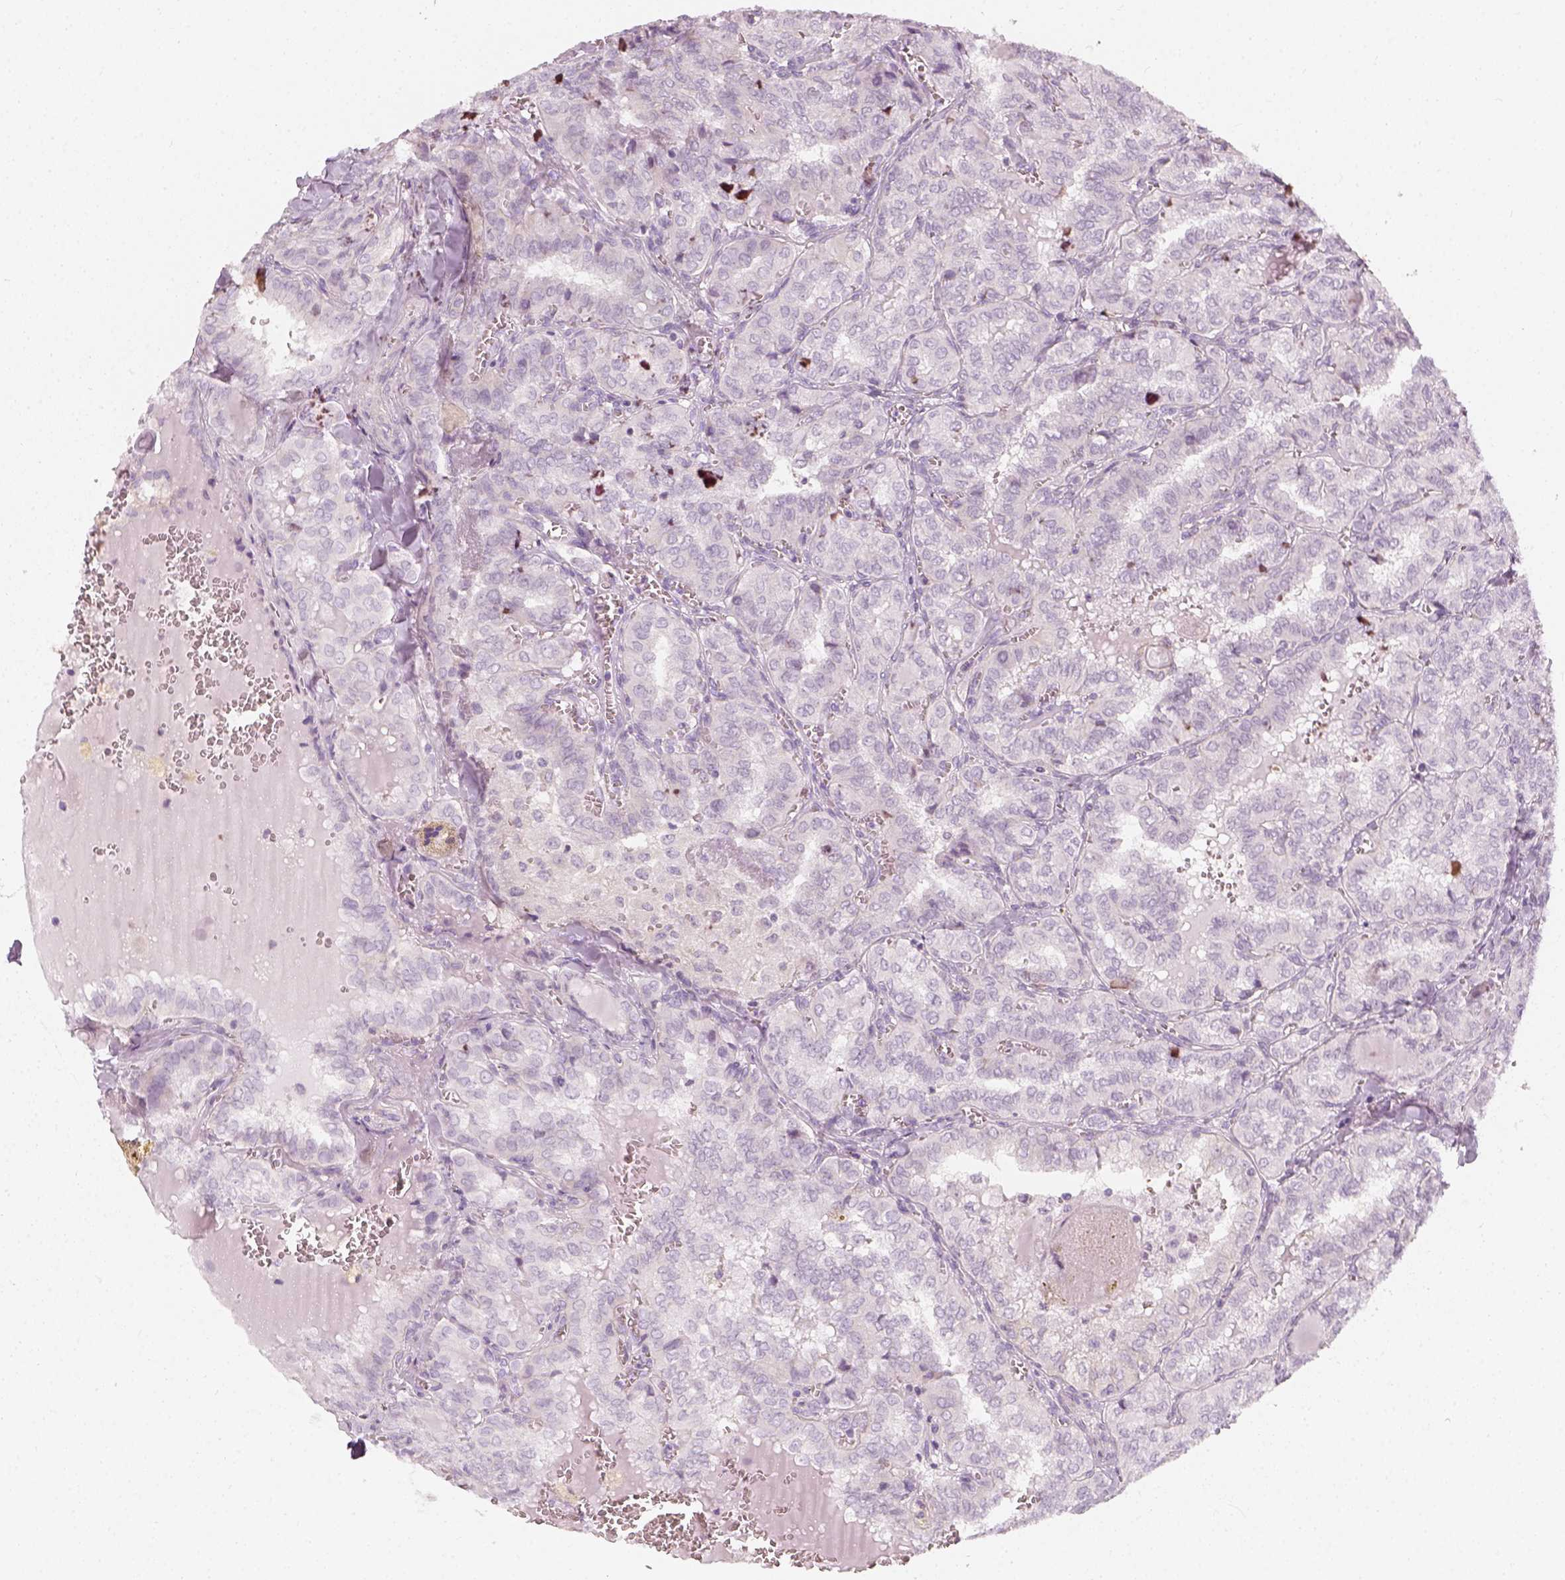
{"staining": {"intensity": "negative", "quantity": "none", "location": "none"}, "tissue": "thyroid cancer", "cell_type": "Tumor cells", "image_type": "cancer", "snomed": [{"axis": "morphology", "description": "Papillary adenocarcinoma, NOS"}, {"axis": "topography", "description": "Thyroid gland"}], "caption": "The photomicrograph displays no staining of tumor cells in thyroid cancer. Nuclei are stained in blue.", "gene": "PRAME", "patient": {"sex": "female", "age": 41}}